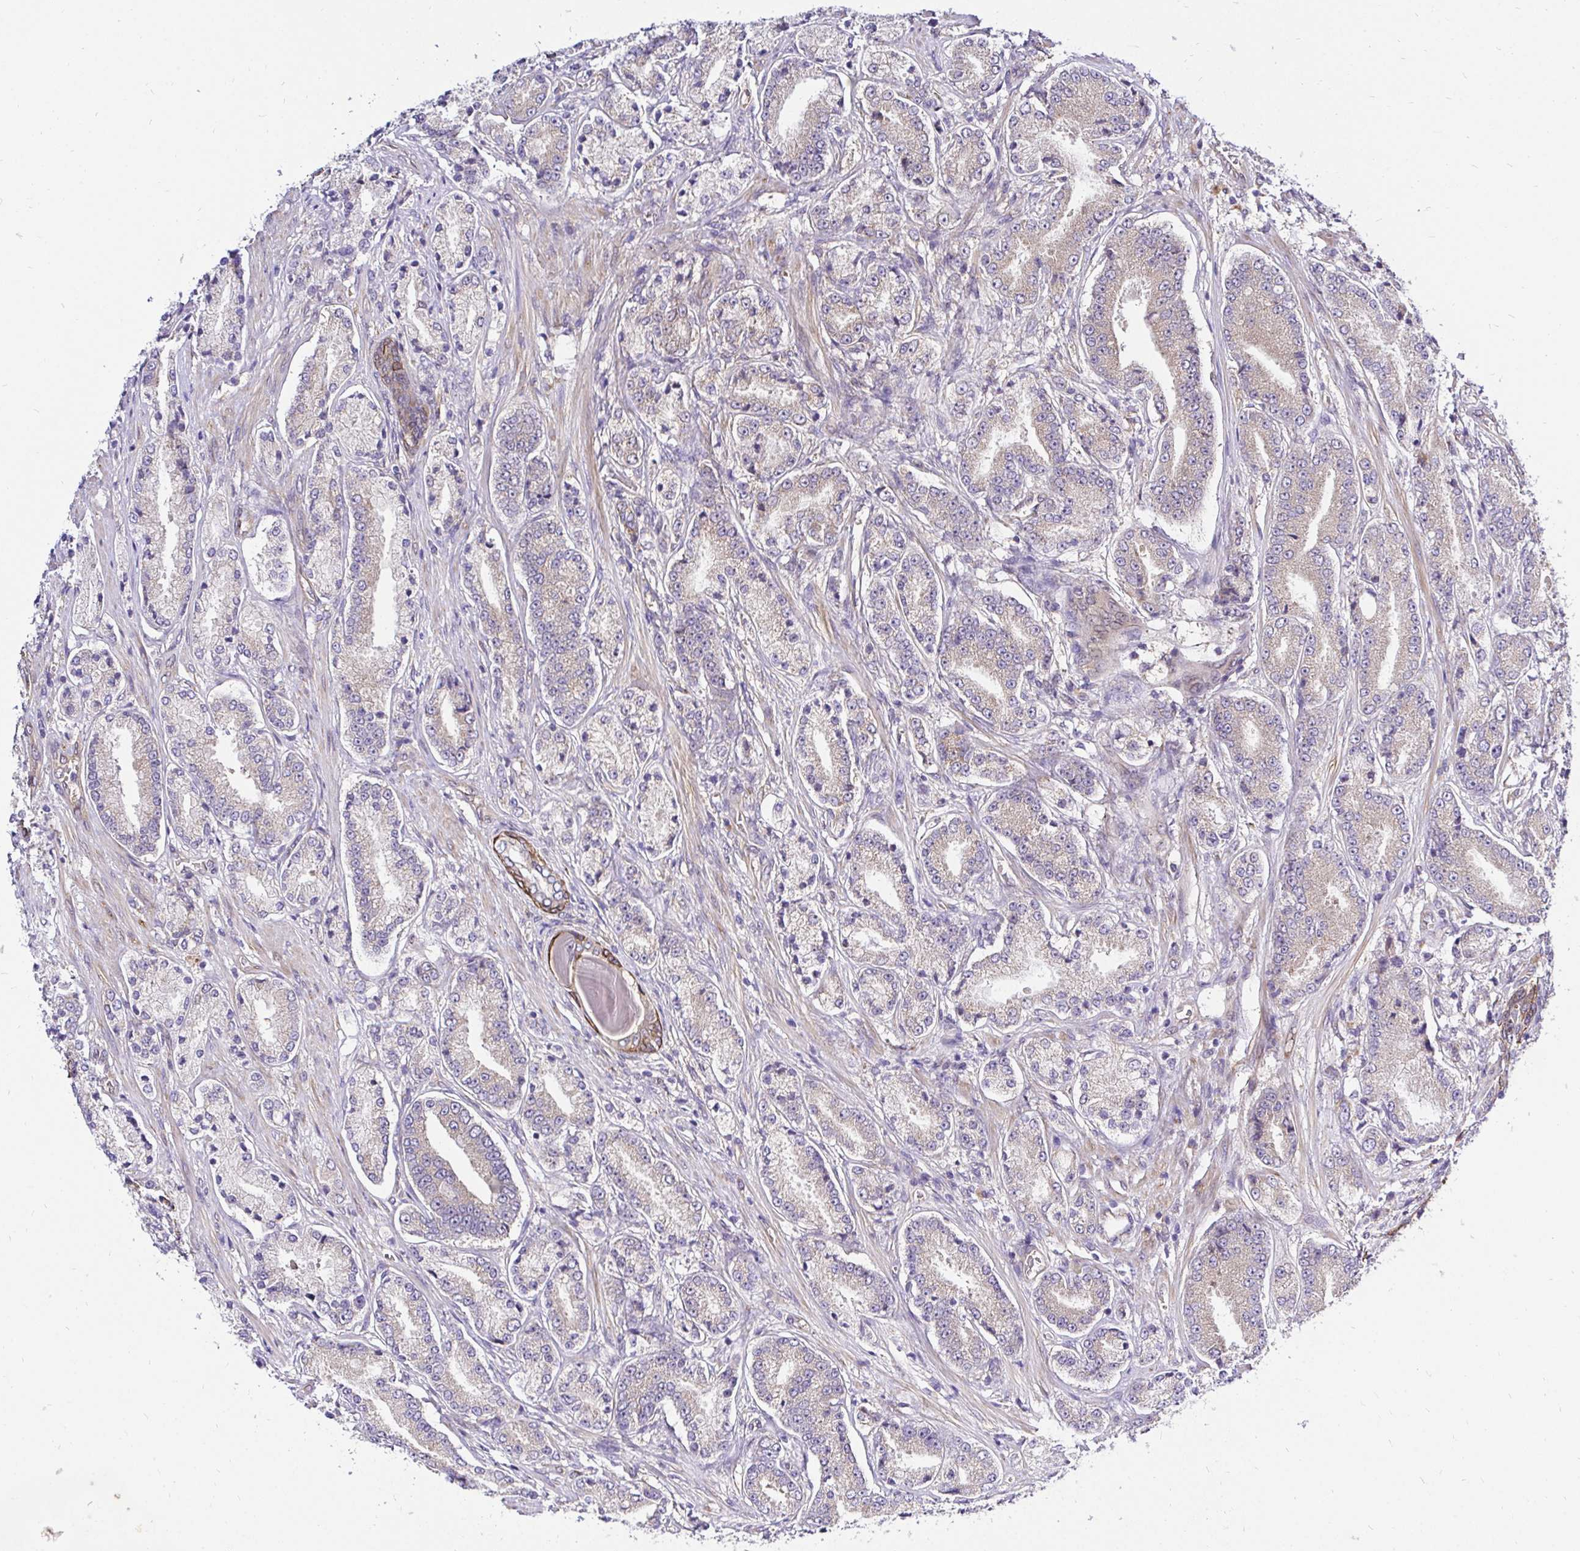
{"staining": {"intensity": "weak", "quantity": "25%-75%", "location": "cytoplasmic/membranous"}, "tissue": "prostate cancer", "cell_type": "Tumor cells", "image_type": "cancer", "snomed": [{"axis": "morphology", "description": "Adenocarcinoma, High grade"}, {"axis": "topography", "description": "Prostate and seminal vesicle, NOS"}], "caption": "Immunohistochemical staining of human prostate cancer (adenocarcinoma (high-grade)) displays weak cytoplasmic/membranous protein staining in approximately 25%-75% of tumor cells.", "gene": "CCDC122", "patient": {"sex": "male", "age": 61}}